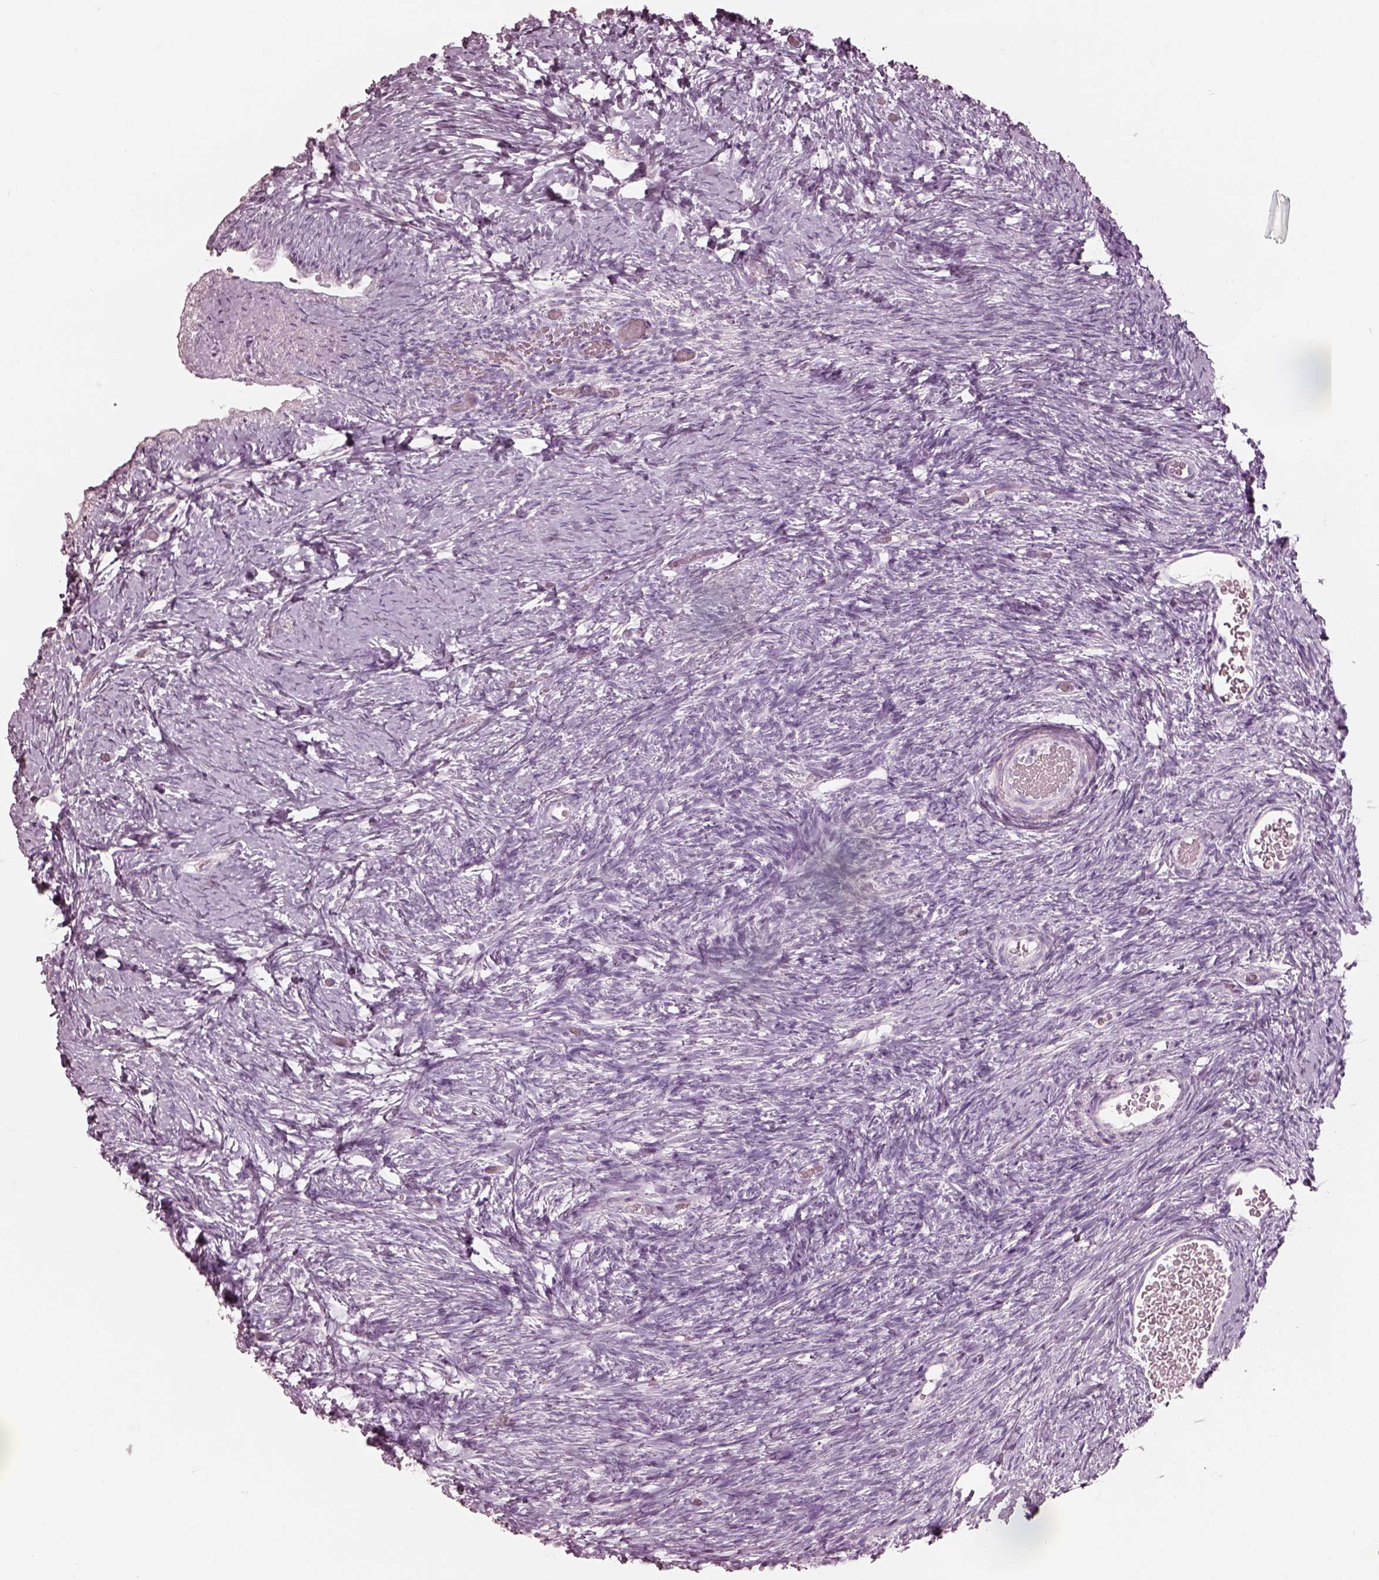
{"staining": {"intensity": "negative", "quantity": "none", "location": "none"}, "tissue": "ovary", "cell_type": "Ovarian stroma cells", "image_type": "normal", "snomed": [{"axis": "morphology", "description": "Normal tissue, NOS"}, {"axis": "topography", "description": "Ovary"}], "caption": "This histopathology image is of unremarkable ovary stained with immunohistochemistry (IHC) to label a protein in brown with the nuclei are counter-stained blue. There is no staining in ovarian stroma cells. Brightfield microscopy of IHC stained with DAB (brown) and hematoxylin (blue), captured at high magnification.", "gene": "KRTAP24", "patient": {"sex": "female", "age": 39}}